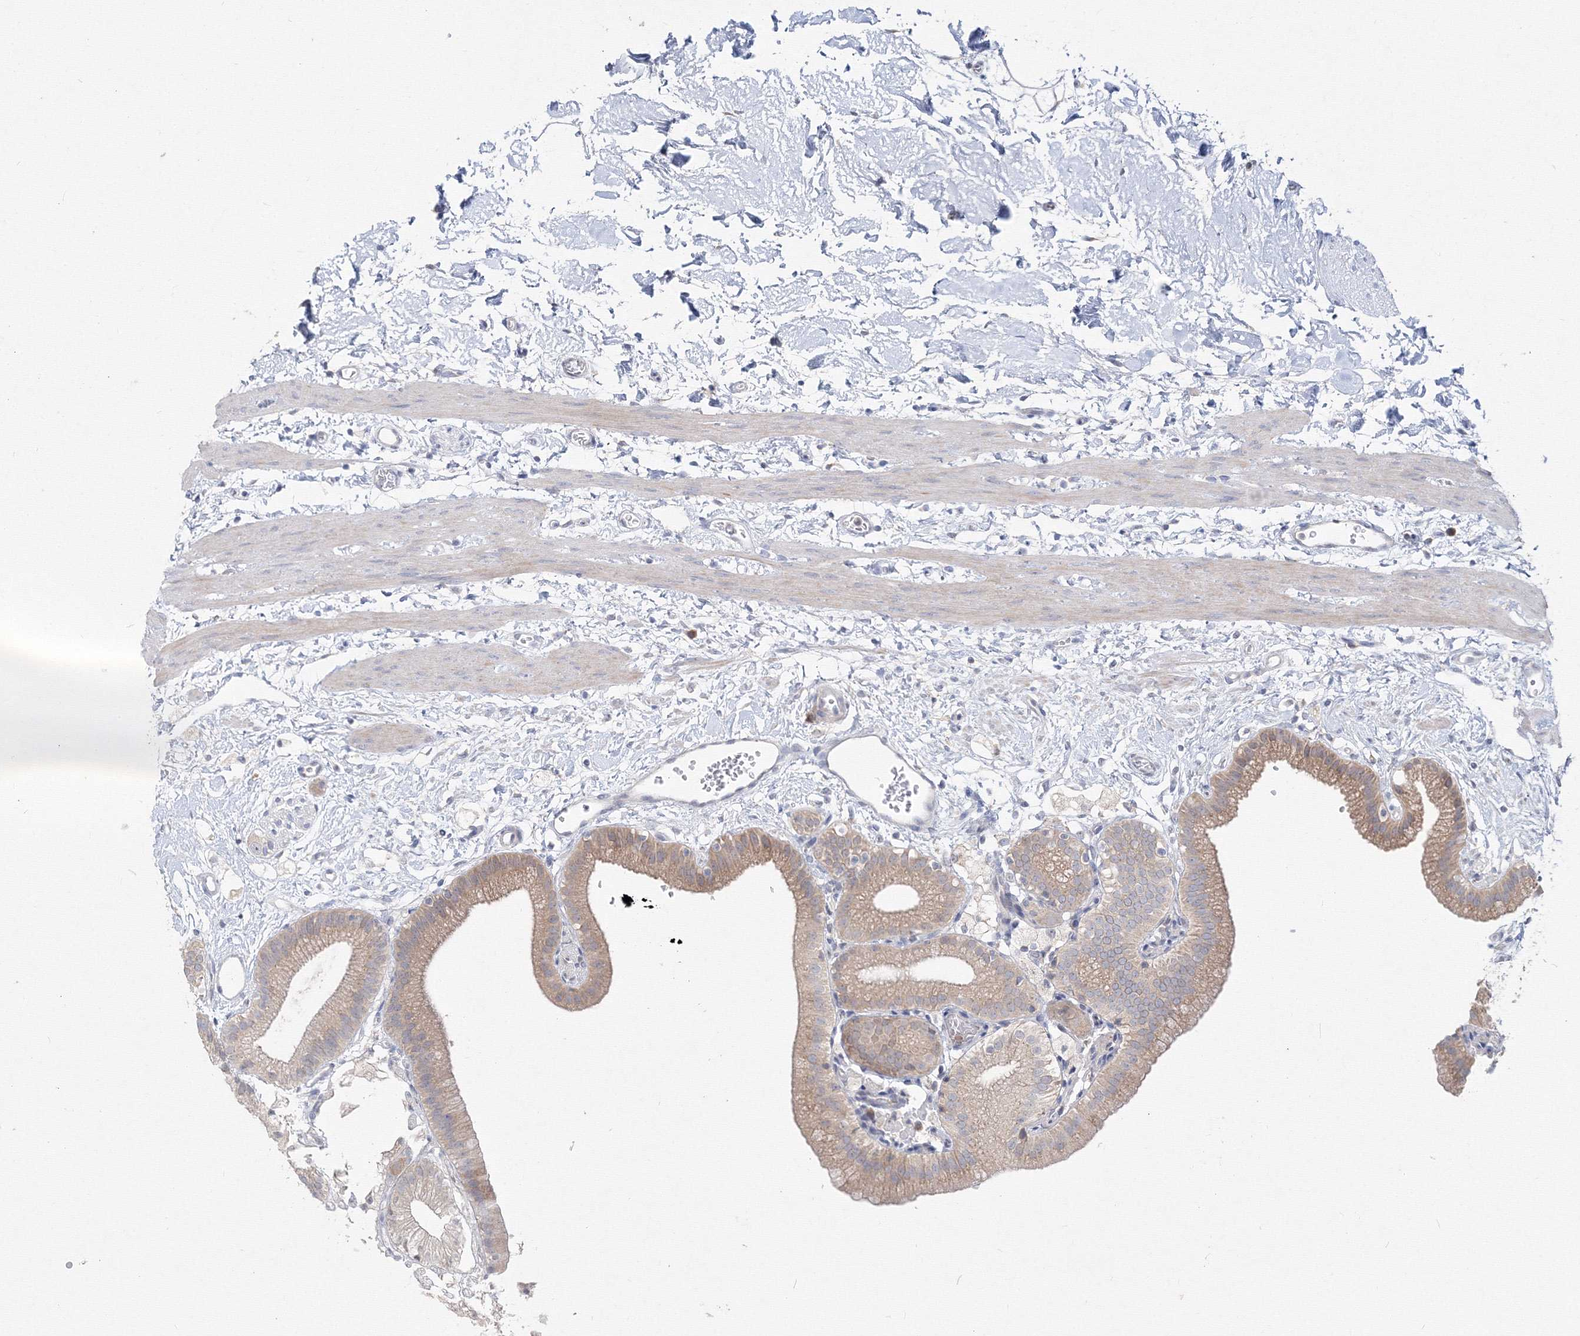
{"staining": {"intensity": "moderate", "quantity": ">75%", "location": "cytoplasmic/membranous"}, "tissue": "gallbladder", "cell_type": "Glandular cells", "image_type": "normal", "snomed": [{"axis": "morphology", "description": "Normal tissue, NOS"}, {"axis": "topography", "description": "Gallbladder"}], "caption": "An image of human gallbladder stained for a protein exhibits moderate cytoplasmic/membranous brown staining in glandular cells. (DAB IHC, brown staining for protein, blue staining for nuclei).", "gene": "FBXL8", "patient": {"sex": "male", "age": 55}}